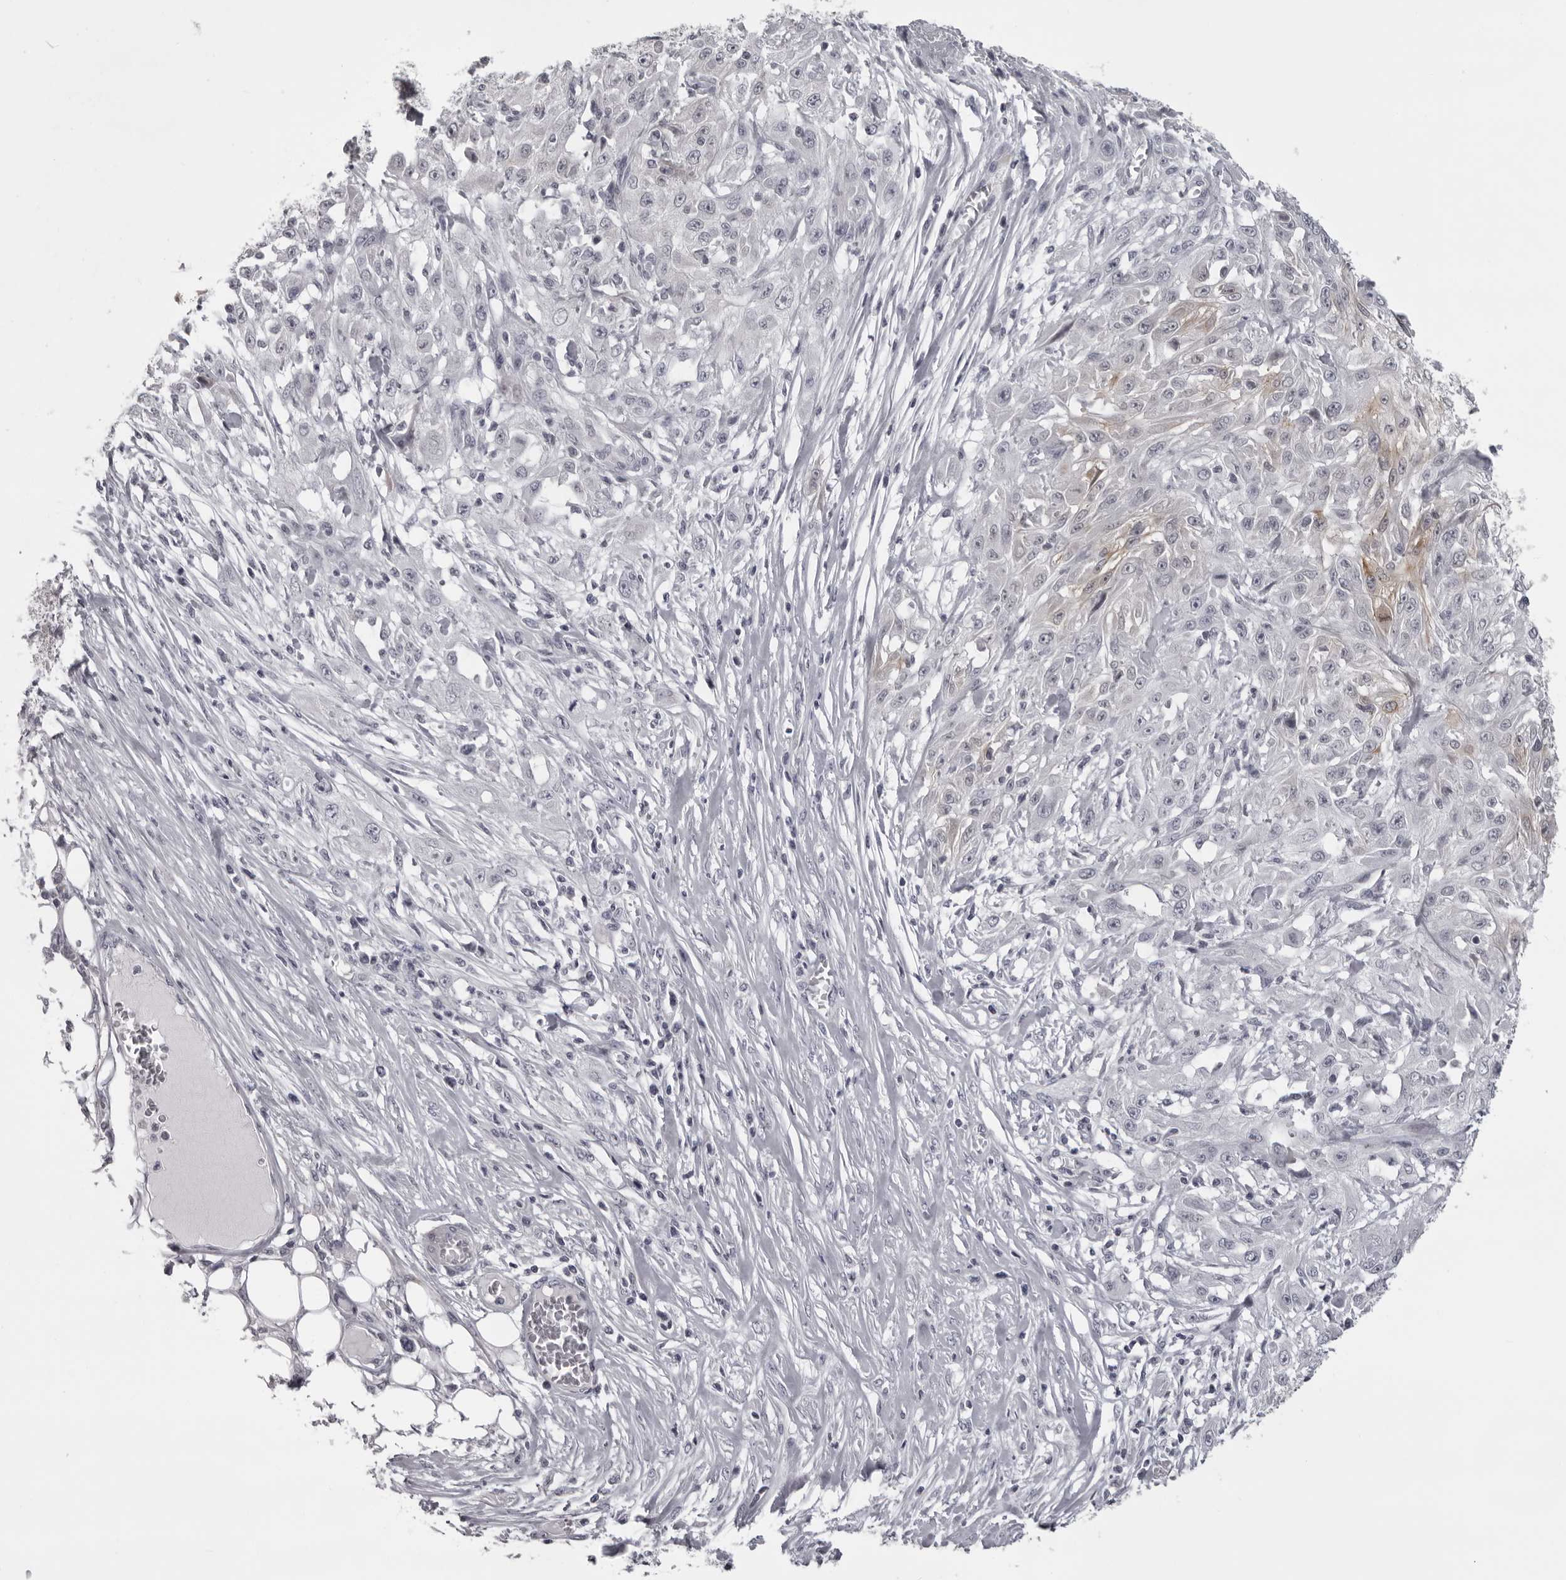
{"staining": {"intensity": "weak", "quantity": "<25%", "location": "cytoplasmic/membranous"}, "tissue": "skin cancer", "cell_type": "Tumor cells", "image_type": "cancer", "snomed": [{"axis": "morphology", "description": "Squamous cell carcinoma, NOS"}, {"axis": "morphology", "description": "Squamous cell carcinoma, metastatic, NOS"}, {"axis": "topography", "description": "Skin"}, {"axis": "topography", "description": "Lymph node"}], "caption": "Immunohistochemical staining of squamous cell carcinoma (skin) demonstrates no significant staining in tumor cells. Nuclei are stained in blue.", "gene": "NUDT18", "patient": {"sex": "male", "age": 75}}